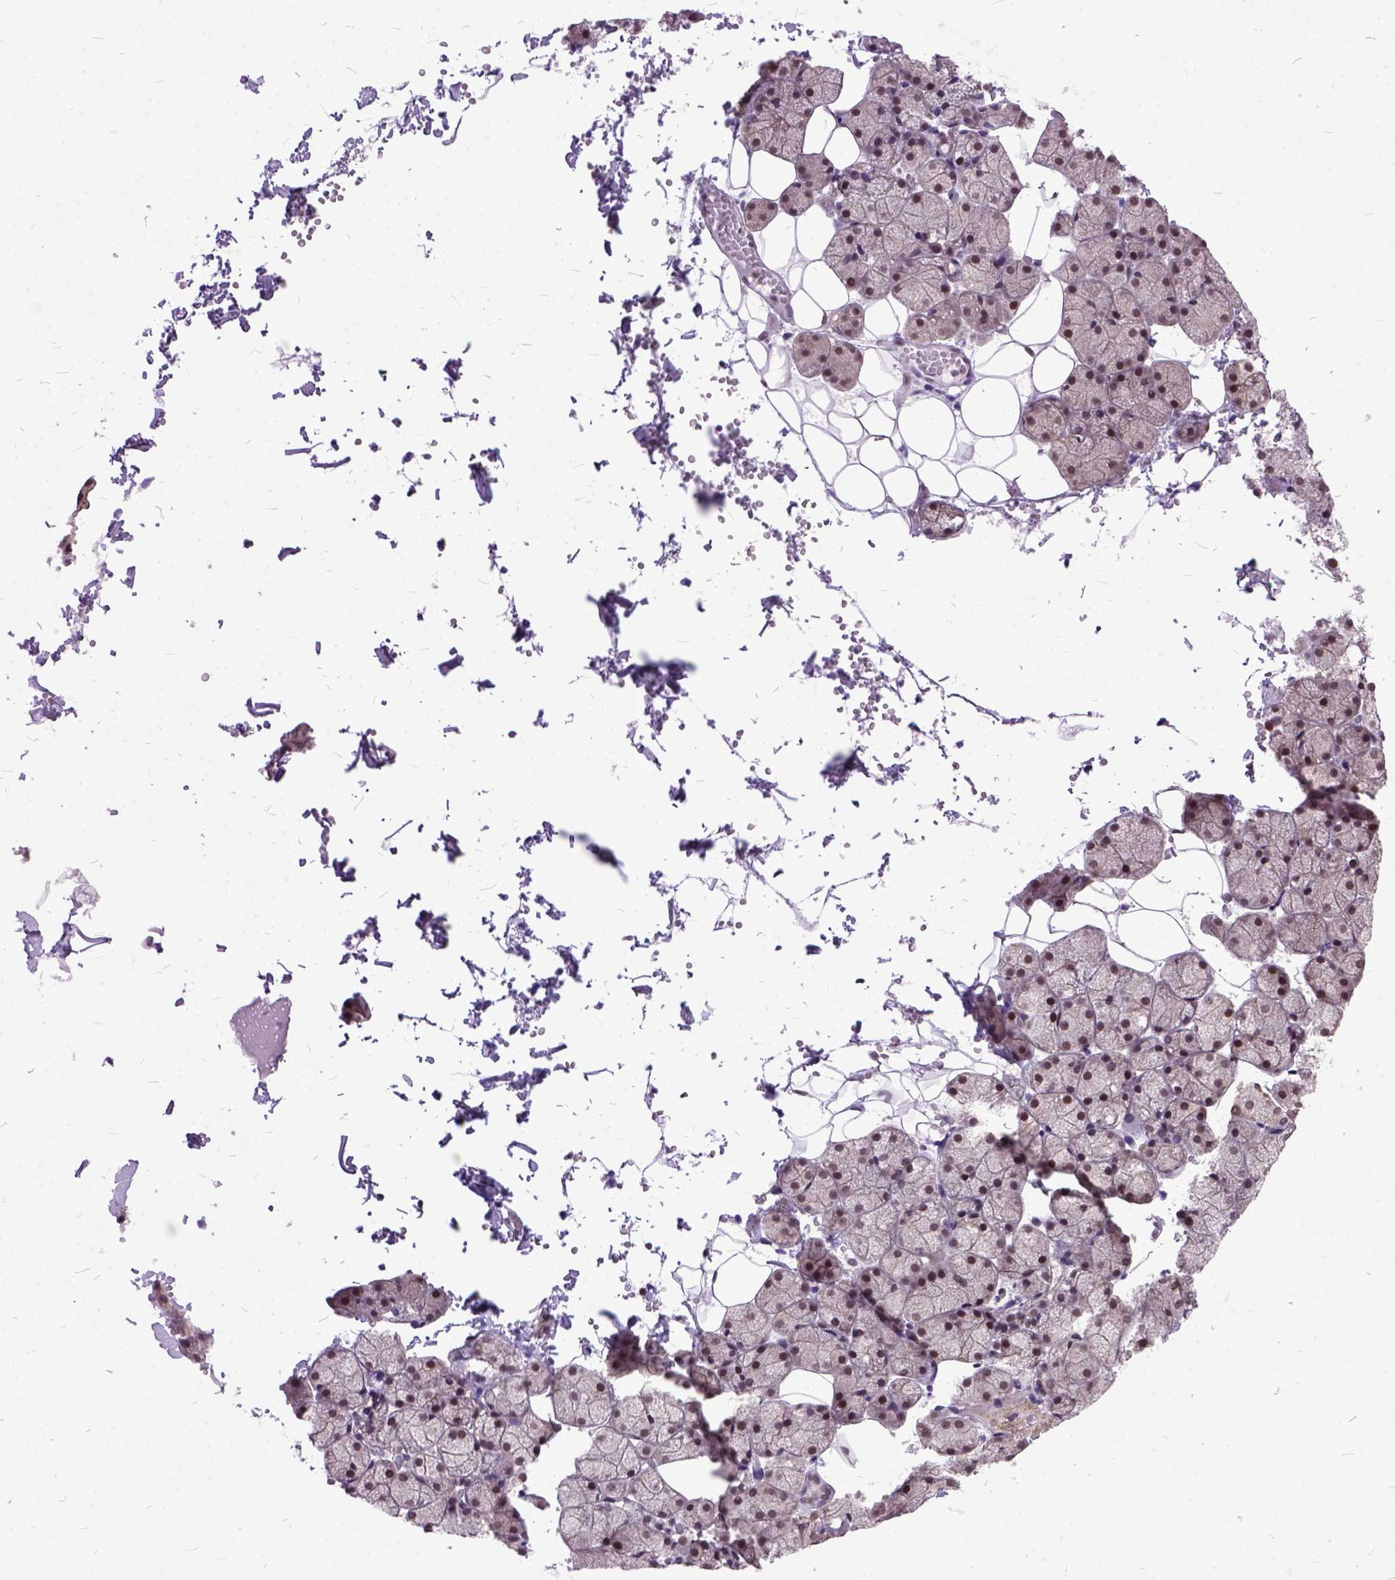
{"staining": {"intensity": "moderate", "quantity": ">75%", "location": "cytoplasmic/membranous,nuclear"}, "tissue": "salivary gland", "cell_type": "Glandular cells", "image_type": "normal", "snomed": [{"axis": "morphology", "description": "Normal tissue, NOS"}, {"axis": "topography", "description": "Salivary gland"}], "caption": "The immunohistochemical stain shows moderate cytoplasmic/membranous,nuclear expression in glandular cells of benign salivary gland.", "gene": "ORC5", "patient": {"sex": "male", "age": 38}}